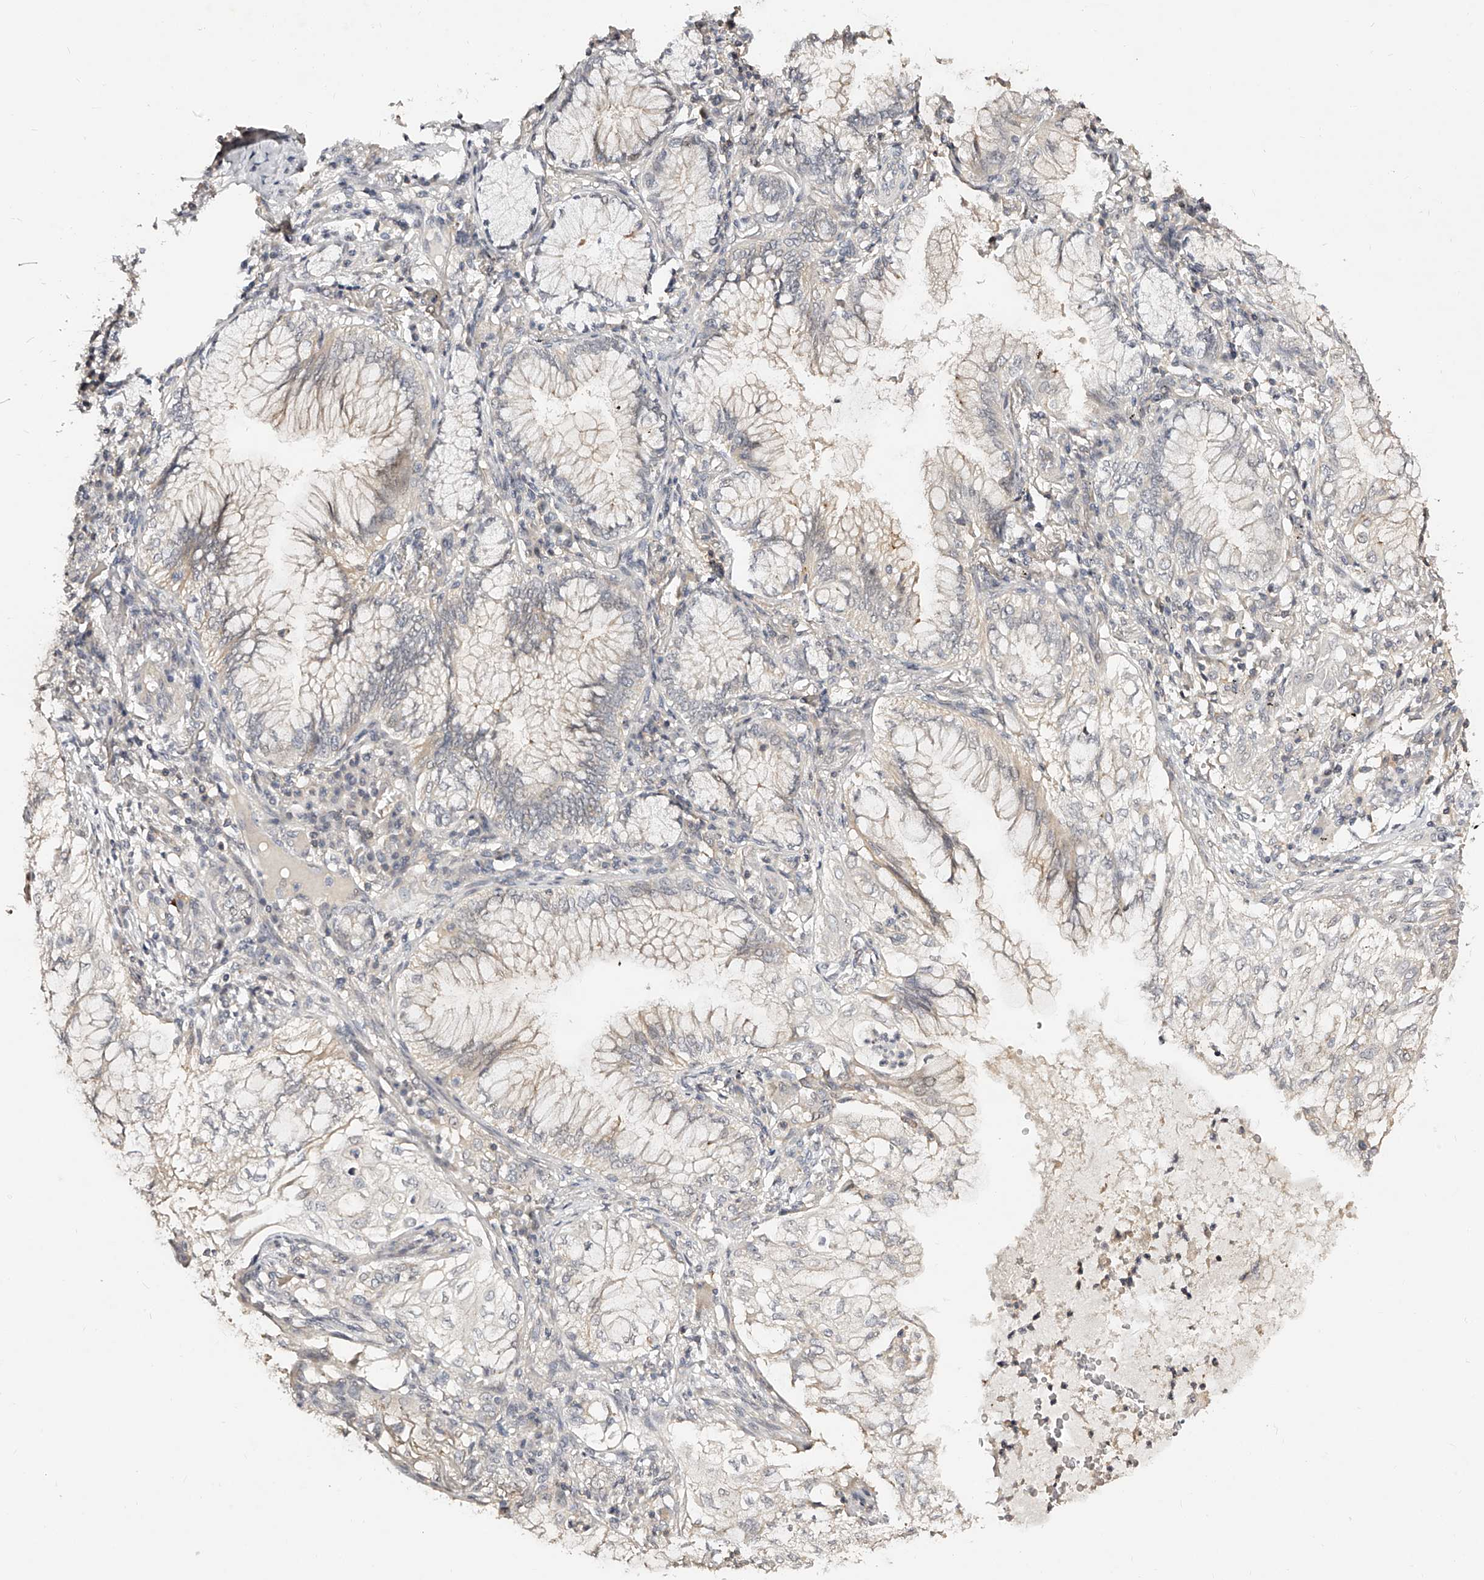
{"staining": {"intensity": "negative", "quantity": "none", "location": "none"}, "tissue": "lung cancer", "cell_type": "Tumor cells", "image_type": "cancer", "snomed": [{"axis": "morphology", "description": "Adenocarcinoma, NOS"}, {"axis": "topography", "description": "Lung"}], "caption": "DAB immunohistochemical staining of human lung cancer shows no significant positivity in tumor cells.", "gene": "ZNF789", "patient": {"sex": "female", "age": 70}}